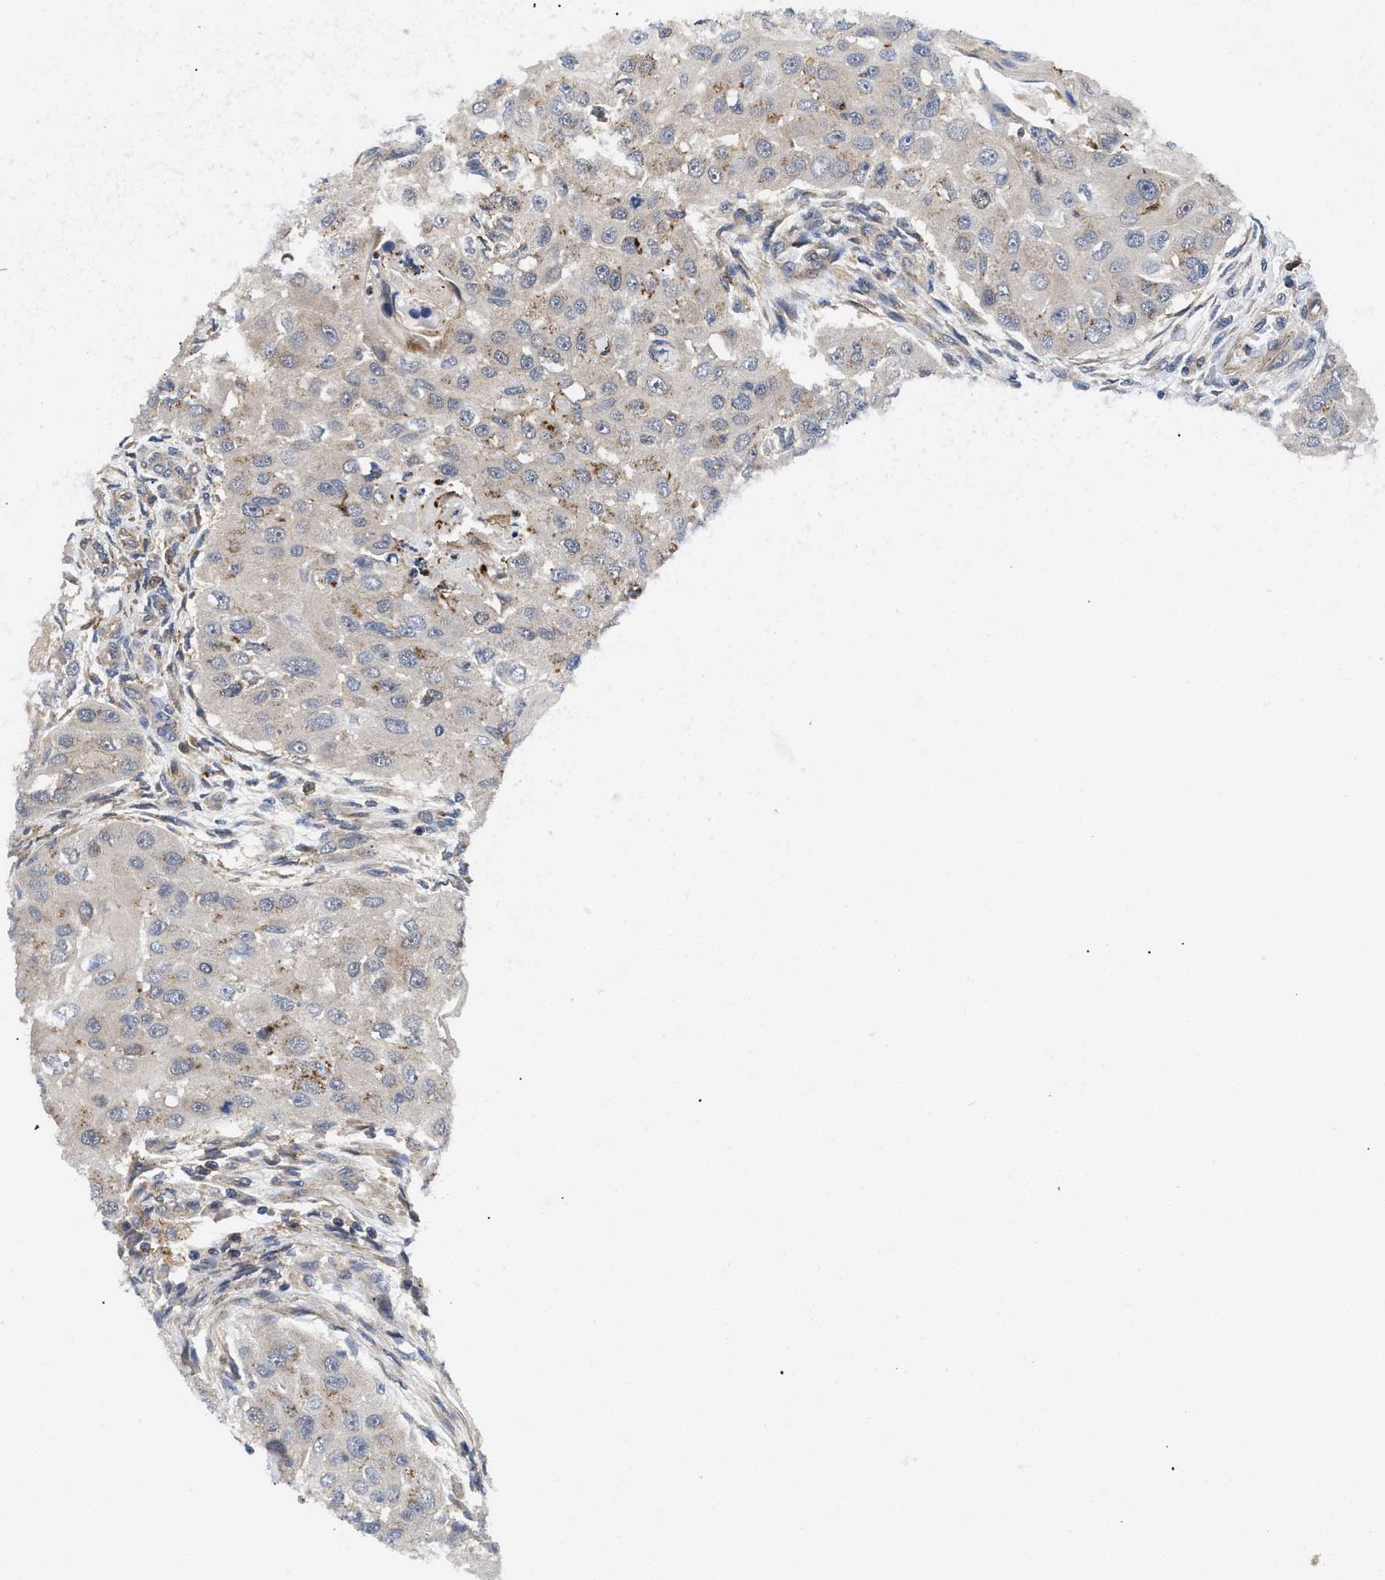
{"staining": {"intensity": "moderate", "quantity": "<25%", "location": "cytoplasmic/membranous"}, "tissue": "head and neck cancer", "cell_type": "Tumor cells", "image_type": "cancer", "snomed": [{"axis": "morphology", "description": "Normal tissue, NOS"}, {"axis": "morphology", "description": "Squamous cell carcinoma, NOS"}, {"axis": "topography", "description": "Skeletal muscle"}, {"axis": "topography", "description": "Head-Neck"}], "caption": "Squamous cell carcinoma (head and neck) stained for a protein demonstrates moderate cytoplasmic/membranous positivity in tumor cells. (DAB IHC, brown staining for protein, blue staining for nuclei).", "gene": "SPAST", "patient": {"sex": "male", "age": 51}}